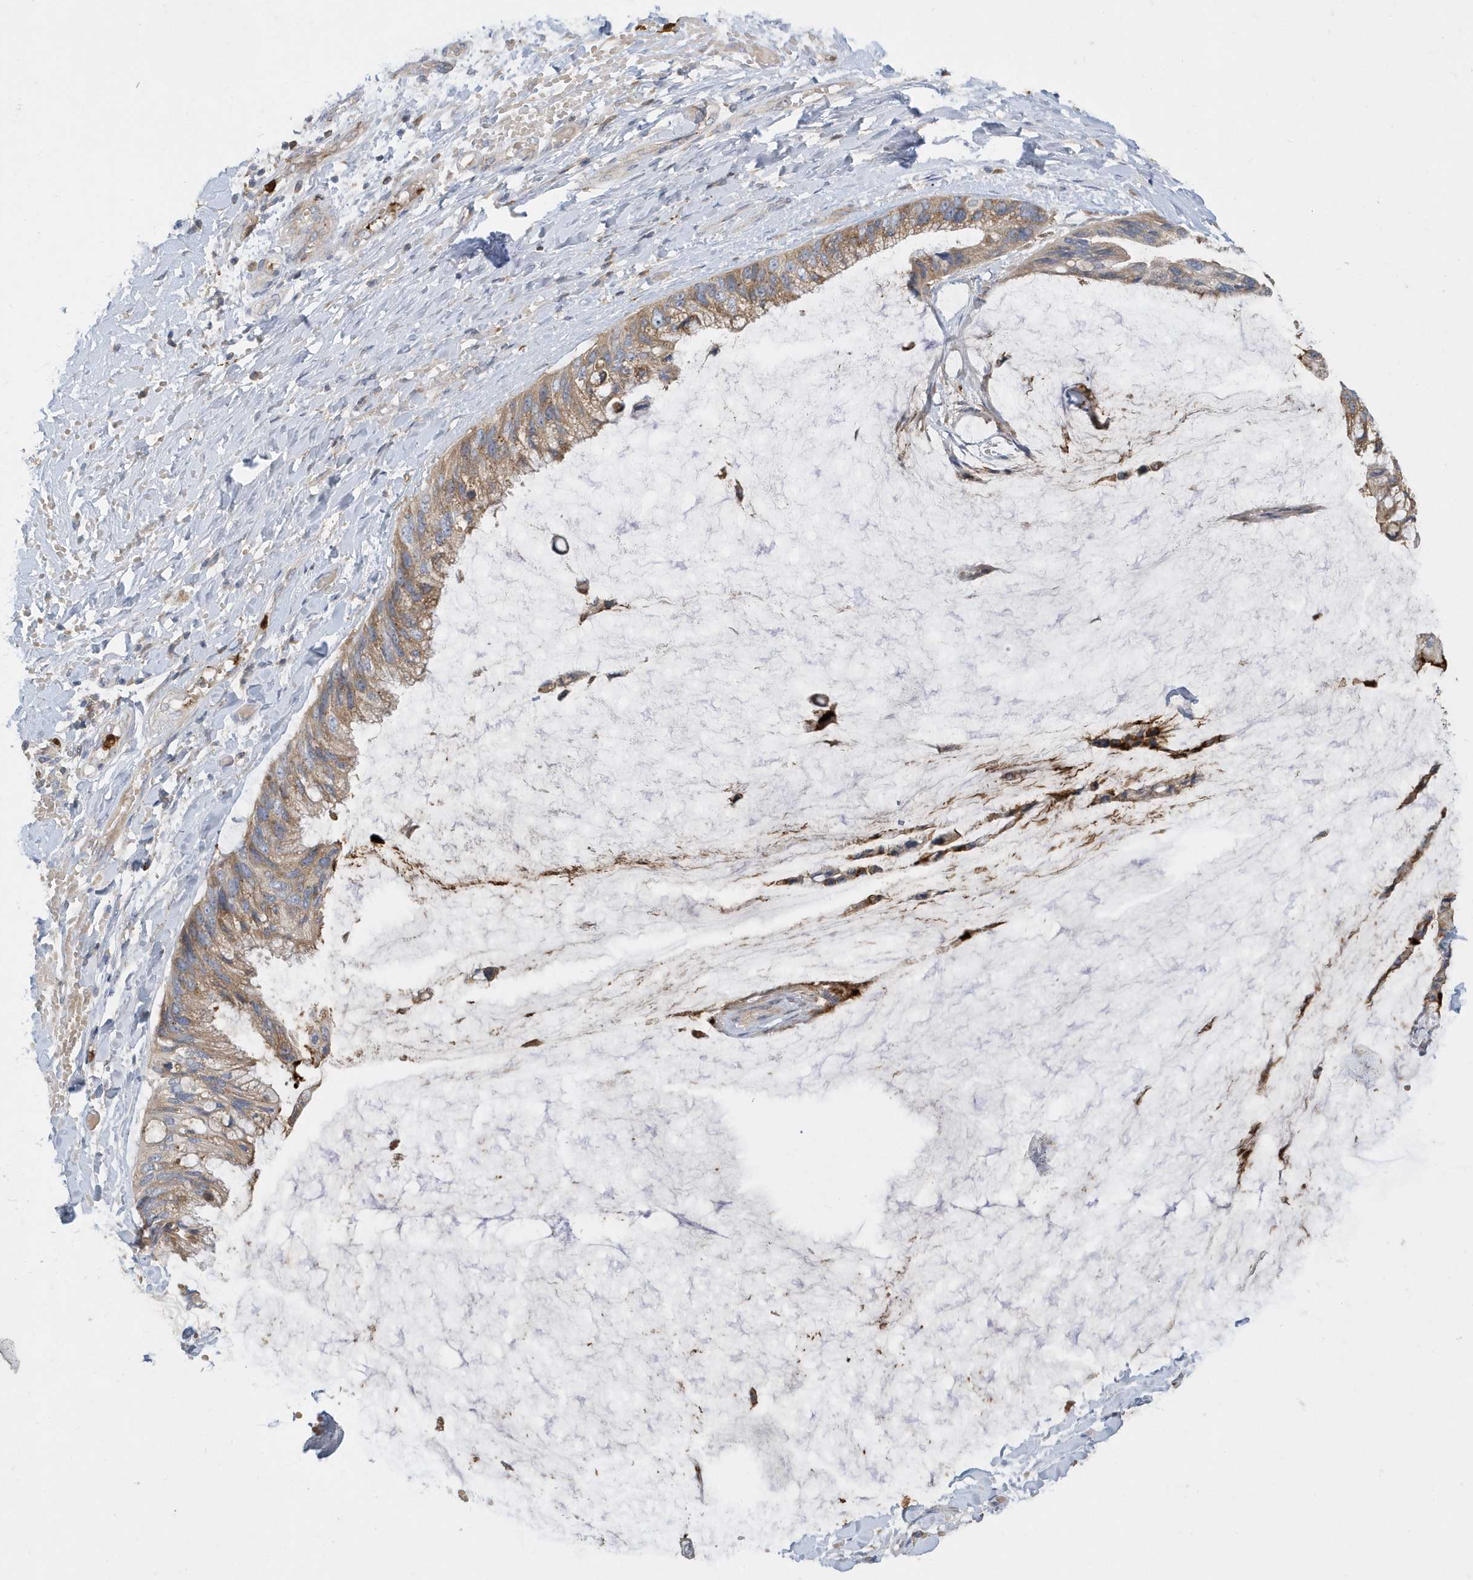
{"staining": {"intensity": "moderate", "quantity": ">75%", "location": "cytoplasmic/membranous"}, "tissue": "ovarian cancer", "cell_type": "Tumor cells", "image_type": "cancer", "snomed": [{"axis": "morphology", "description": "Cystadenocarcinoma, mucinous, NOS"}, {"axis": "topography", "description": "Ovary"}], "caption": "Human mucinous cystadenocarcinoma (ovarian) stained with a brown dye reveals moderate cytoplasmic/membranous positive staining in about >75% of tumor cells.", "gene": "DPP9", "patient": {"sex": "female", "age": 39}}